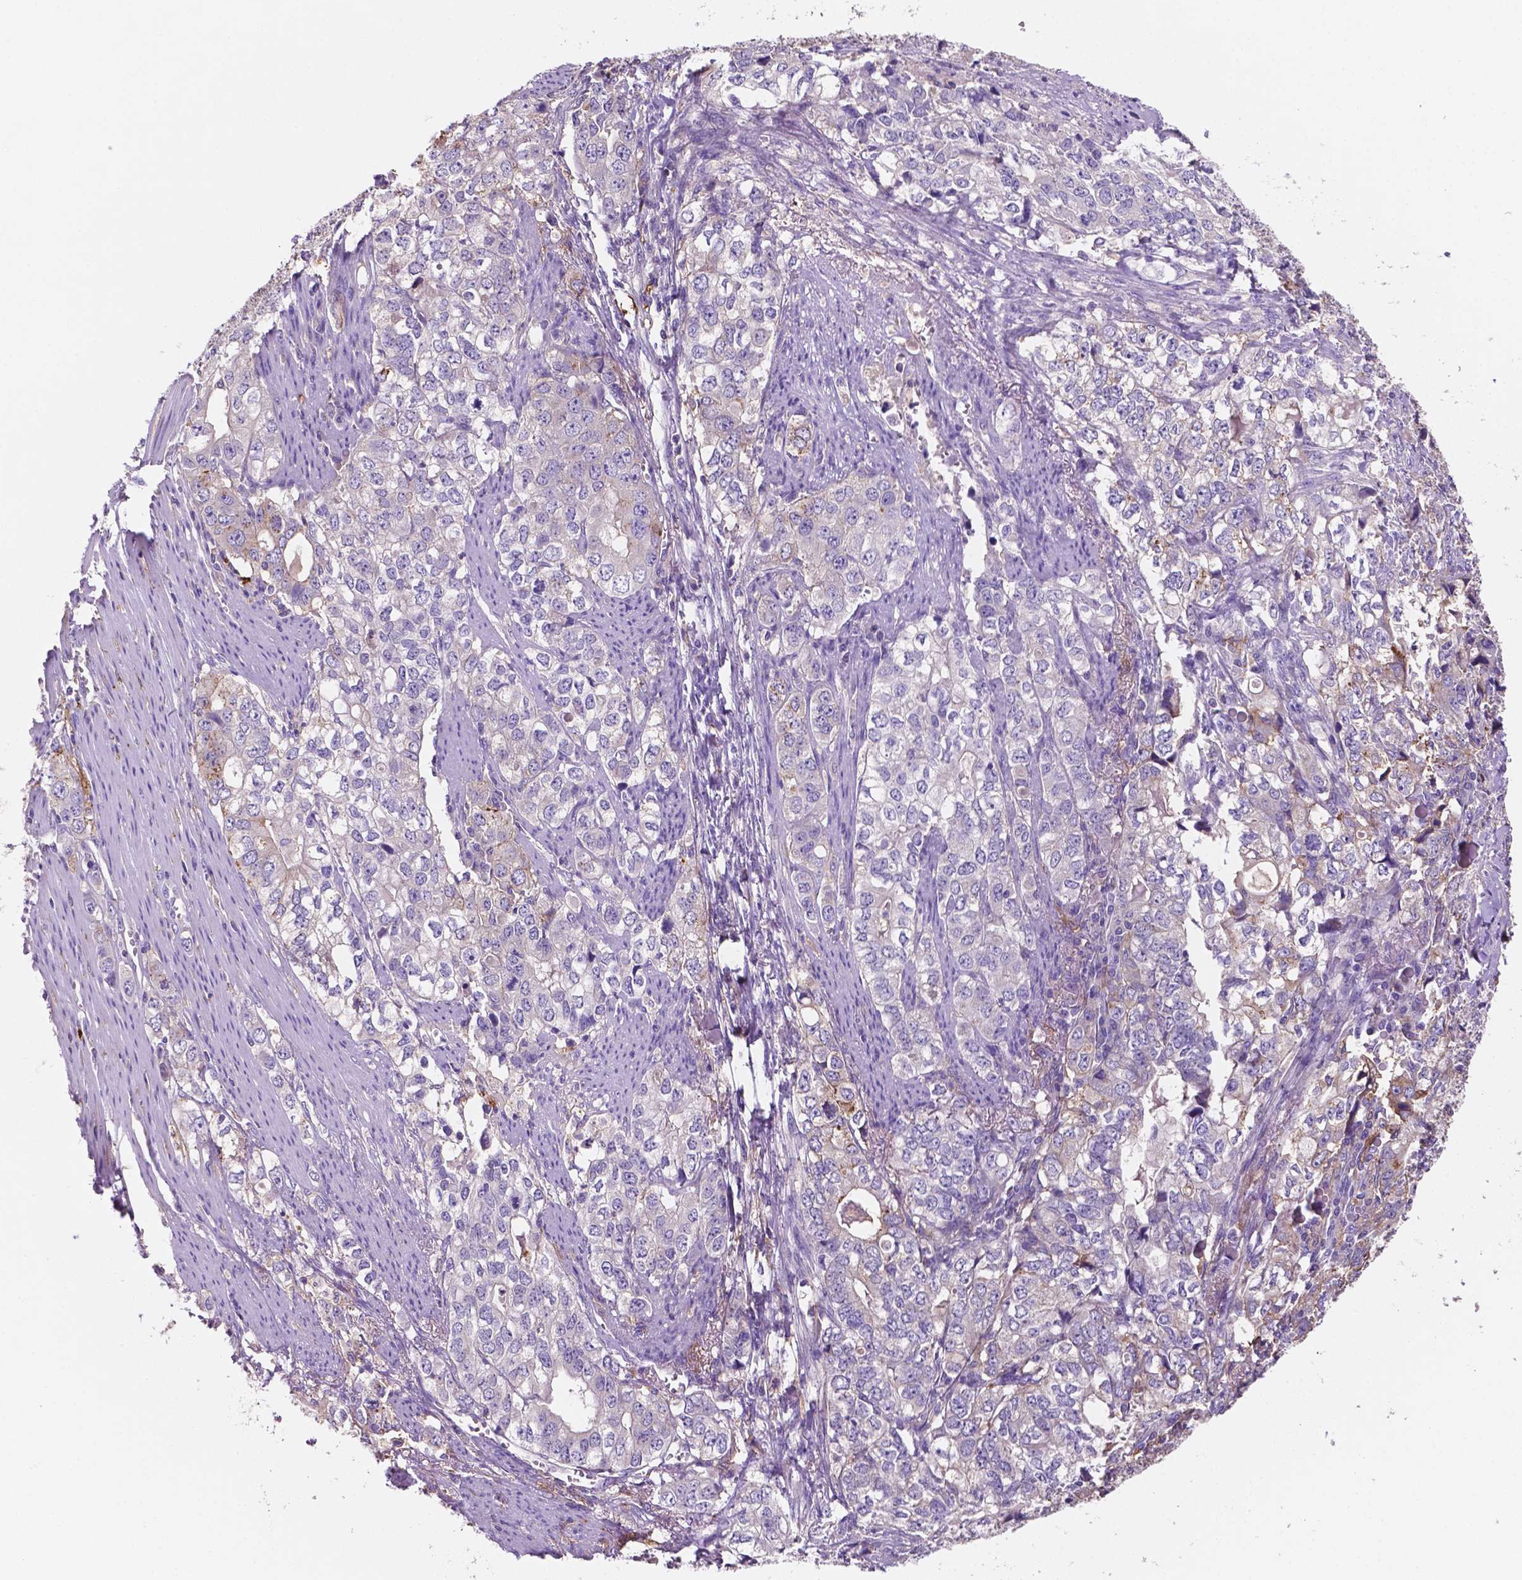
{"staining": {"intensity": "negative", "quantity": "none", "location": "none"}, "tissue": "stomach cancer", "cell_type": "Tumor cells", "image_type": "cancer", "snomed": [{"axis": "morphology", "description": "Adenocarcinoma, NOS"}, {"axis": "topography", "description": "Stomach, lower"}], "caption": "There is no significant positivity in tumor cells of adenocarcinoma (stomach). Brightfield microscopy of immunohistochemistry (IHC) stained with DAB (brown) and hematoxylin (blue), captured at high magnification.", "gene": "MKRN2OS", "patient": {"sex": "female", "age": 72}}